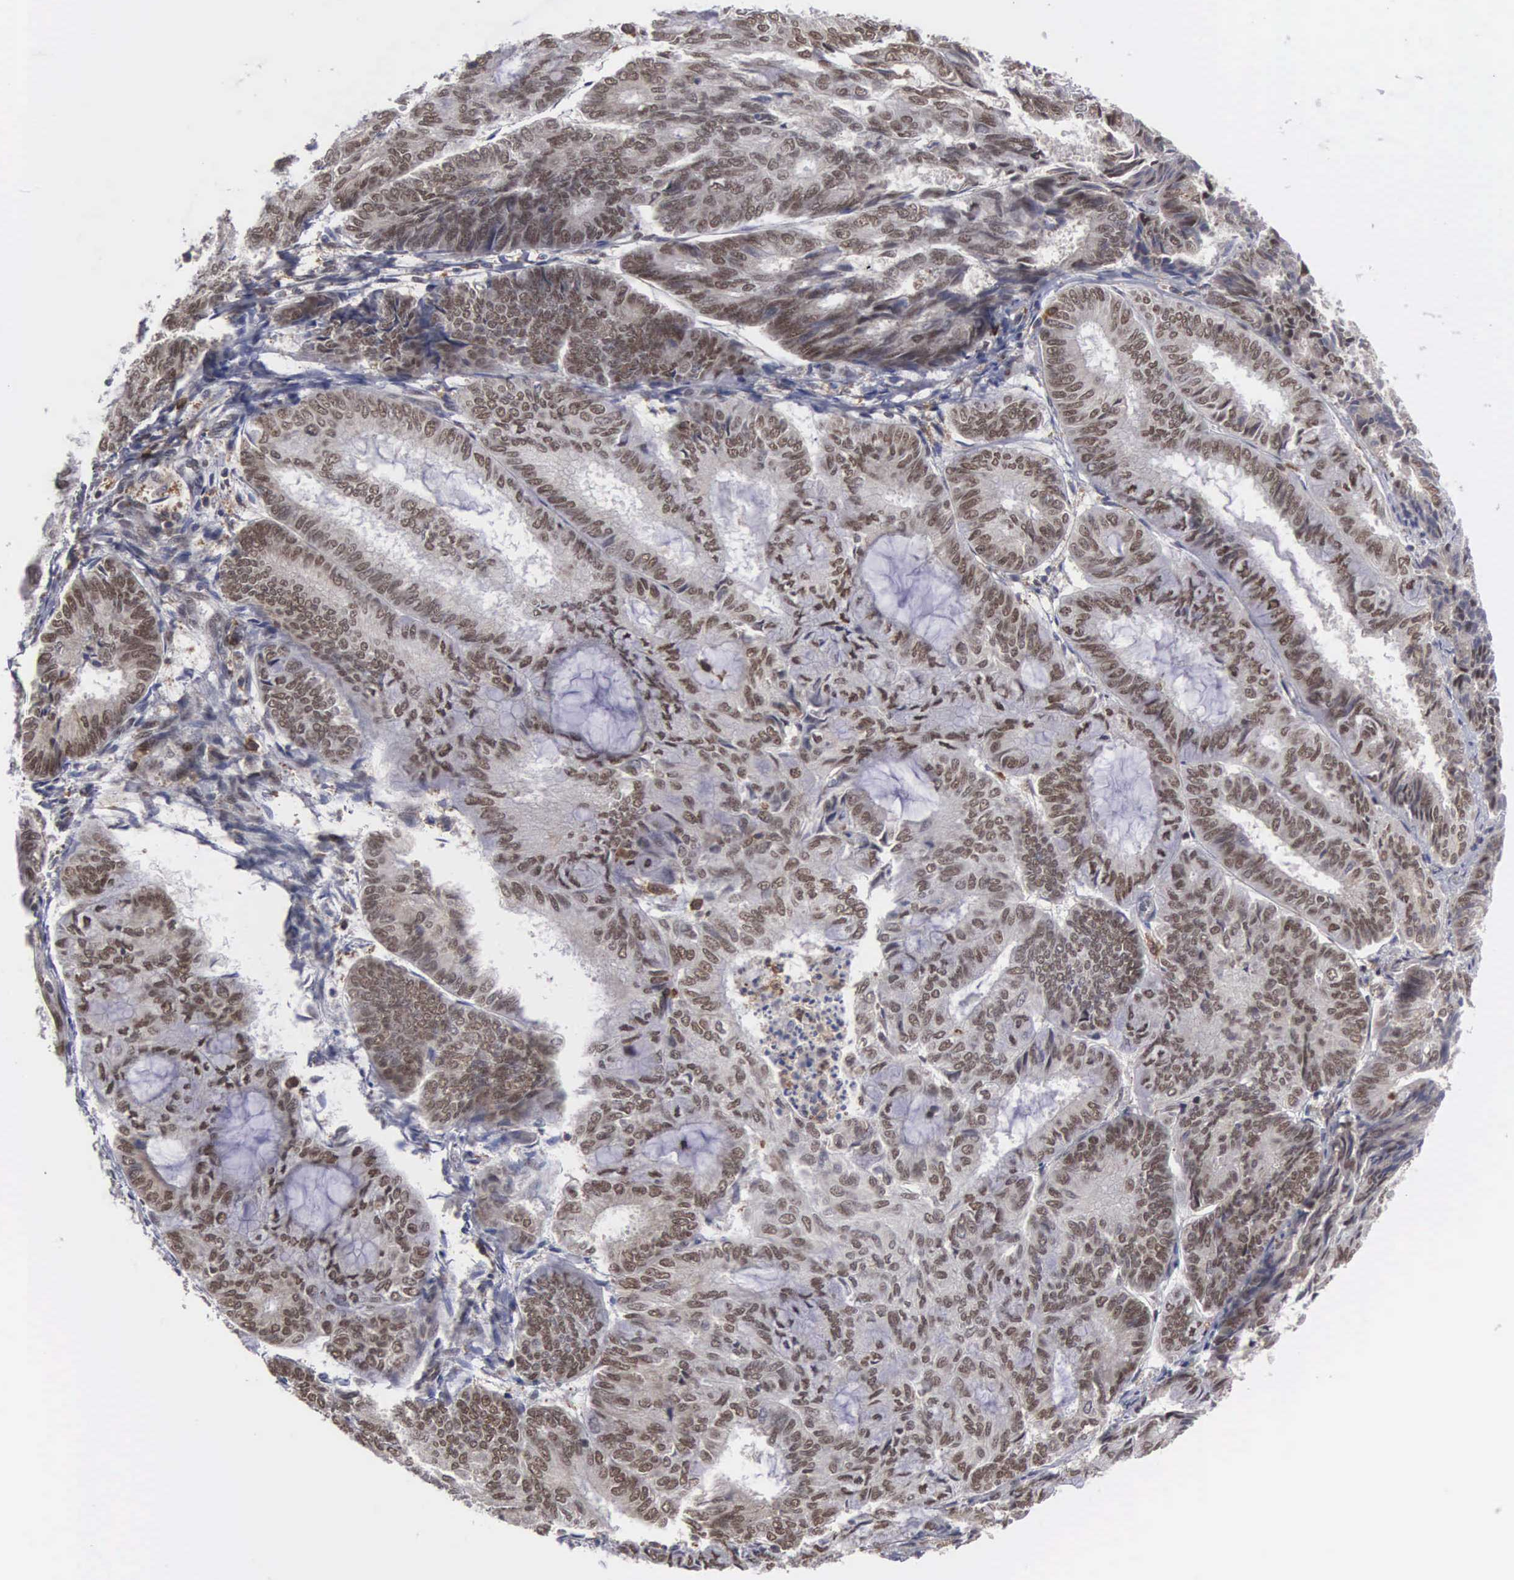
{"staining": {"intensity": "moderate", "quantity": ">75%", "location": "nuclear"}, "tissue": "endometrial cancer", "cell_type": "Tumor cells", "image_type": "cancer", "snomed": [{"axis": "morphology", "description": "Adenocarcinoma, NOS"}, {"axis": "topography", "description": "Endometrium"}], "caption": "Tumor cells display medium levels of moderate nuclear positivity in approximately >75% of cells in human adenocarcinoma (endometrial).", "gene": "TRMT5", "patient": {"sex": "female", "age": 59}}